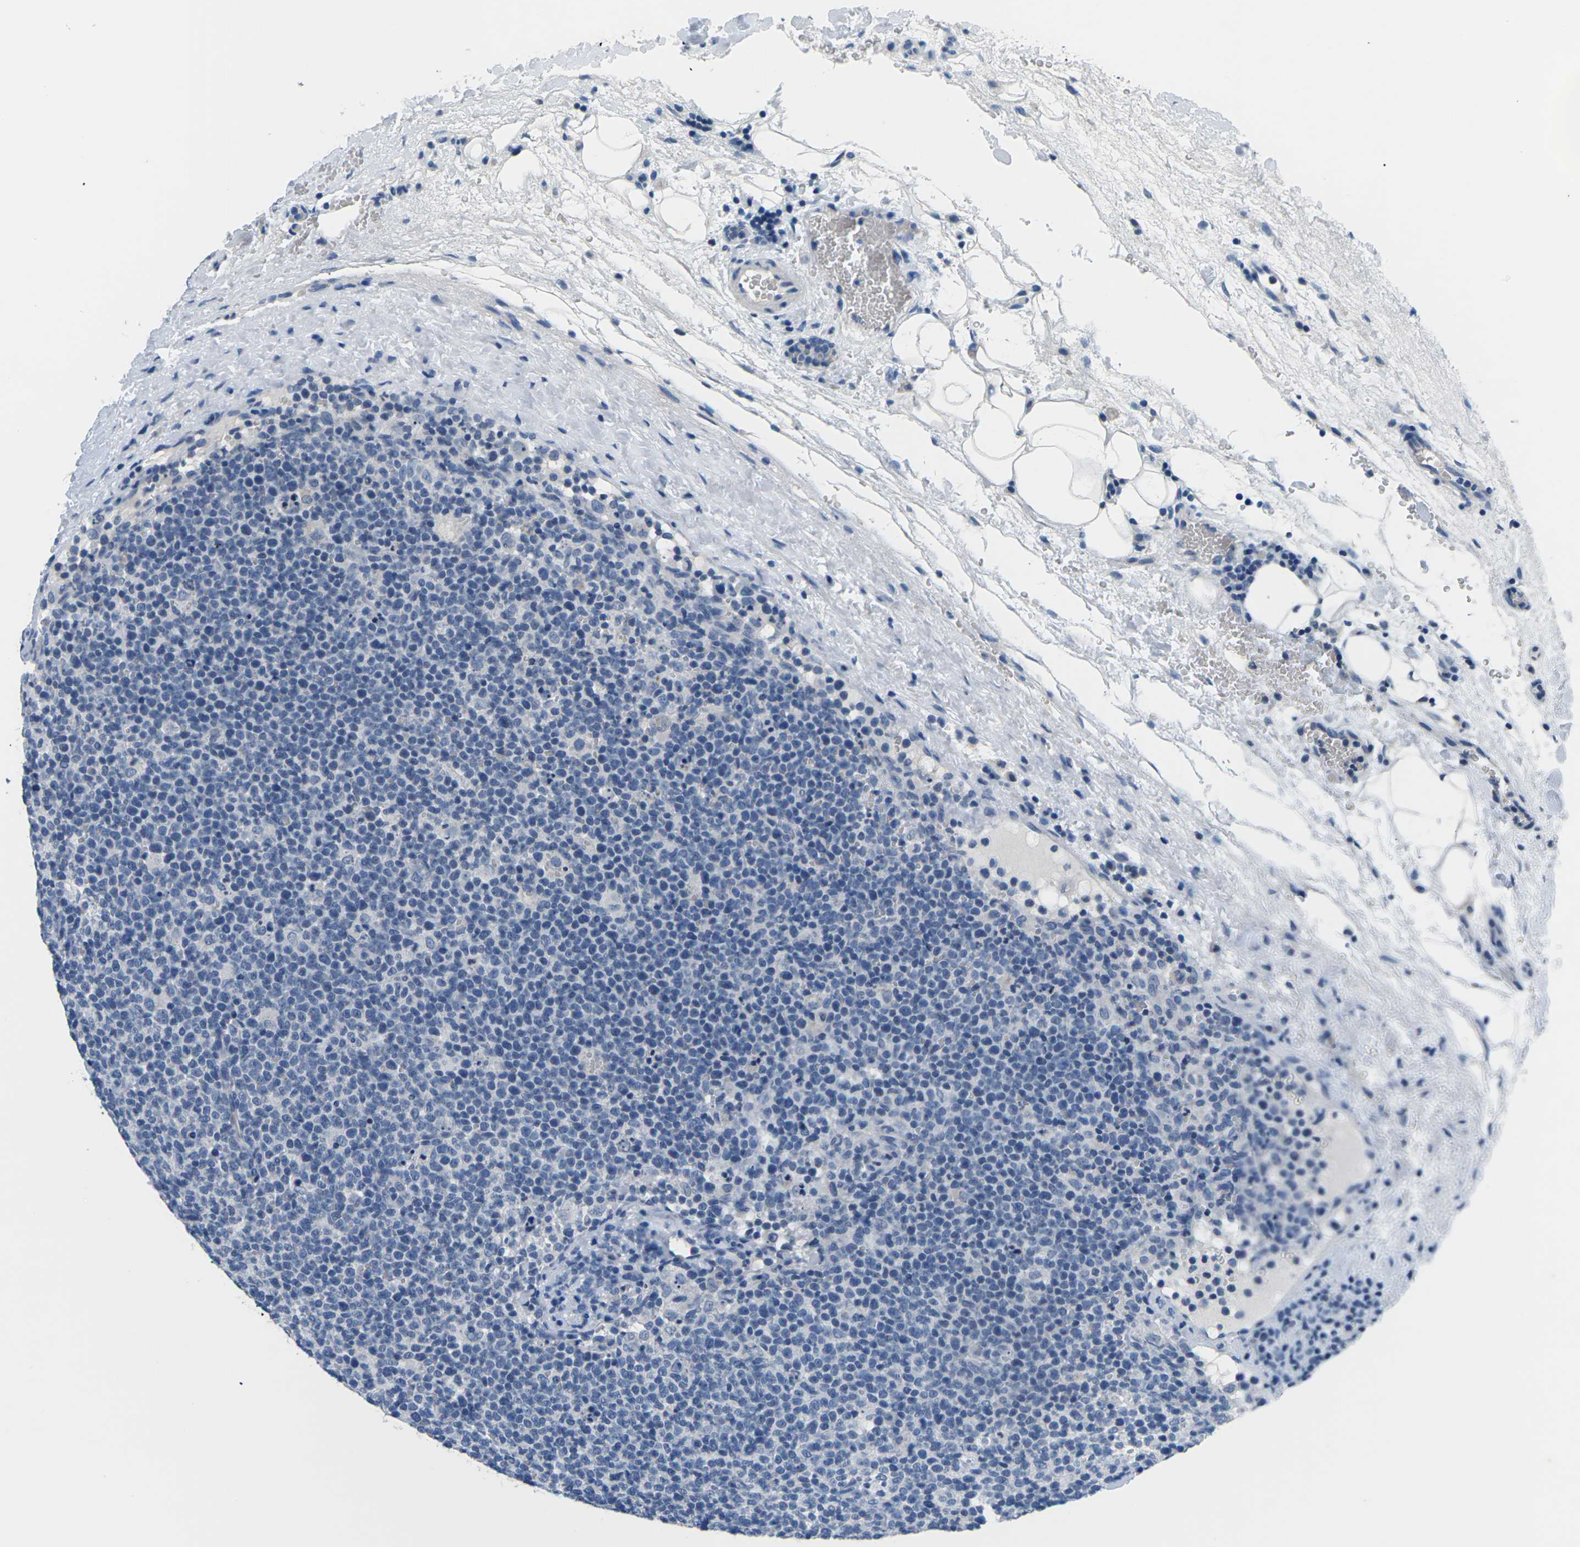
{"staining": {"intensity": "negative", "quantity": "none", "location": "none"}, "tissue": "lymphoma", "cell_type": "Tumor cells", "image_type": "cancer", "snomed": [{"axis": "morphology", "description": "Malignant lymphoma, non-Hodgkin's type, High grade"}, {"axis": "topography", "description": "Lymph node"}], "caption": "Lymphoma stained for a protein using IHC shows no staining tumor cells.", "gene": "UMOD", "patient": {"sex": "male", "age": 61}}